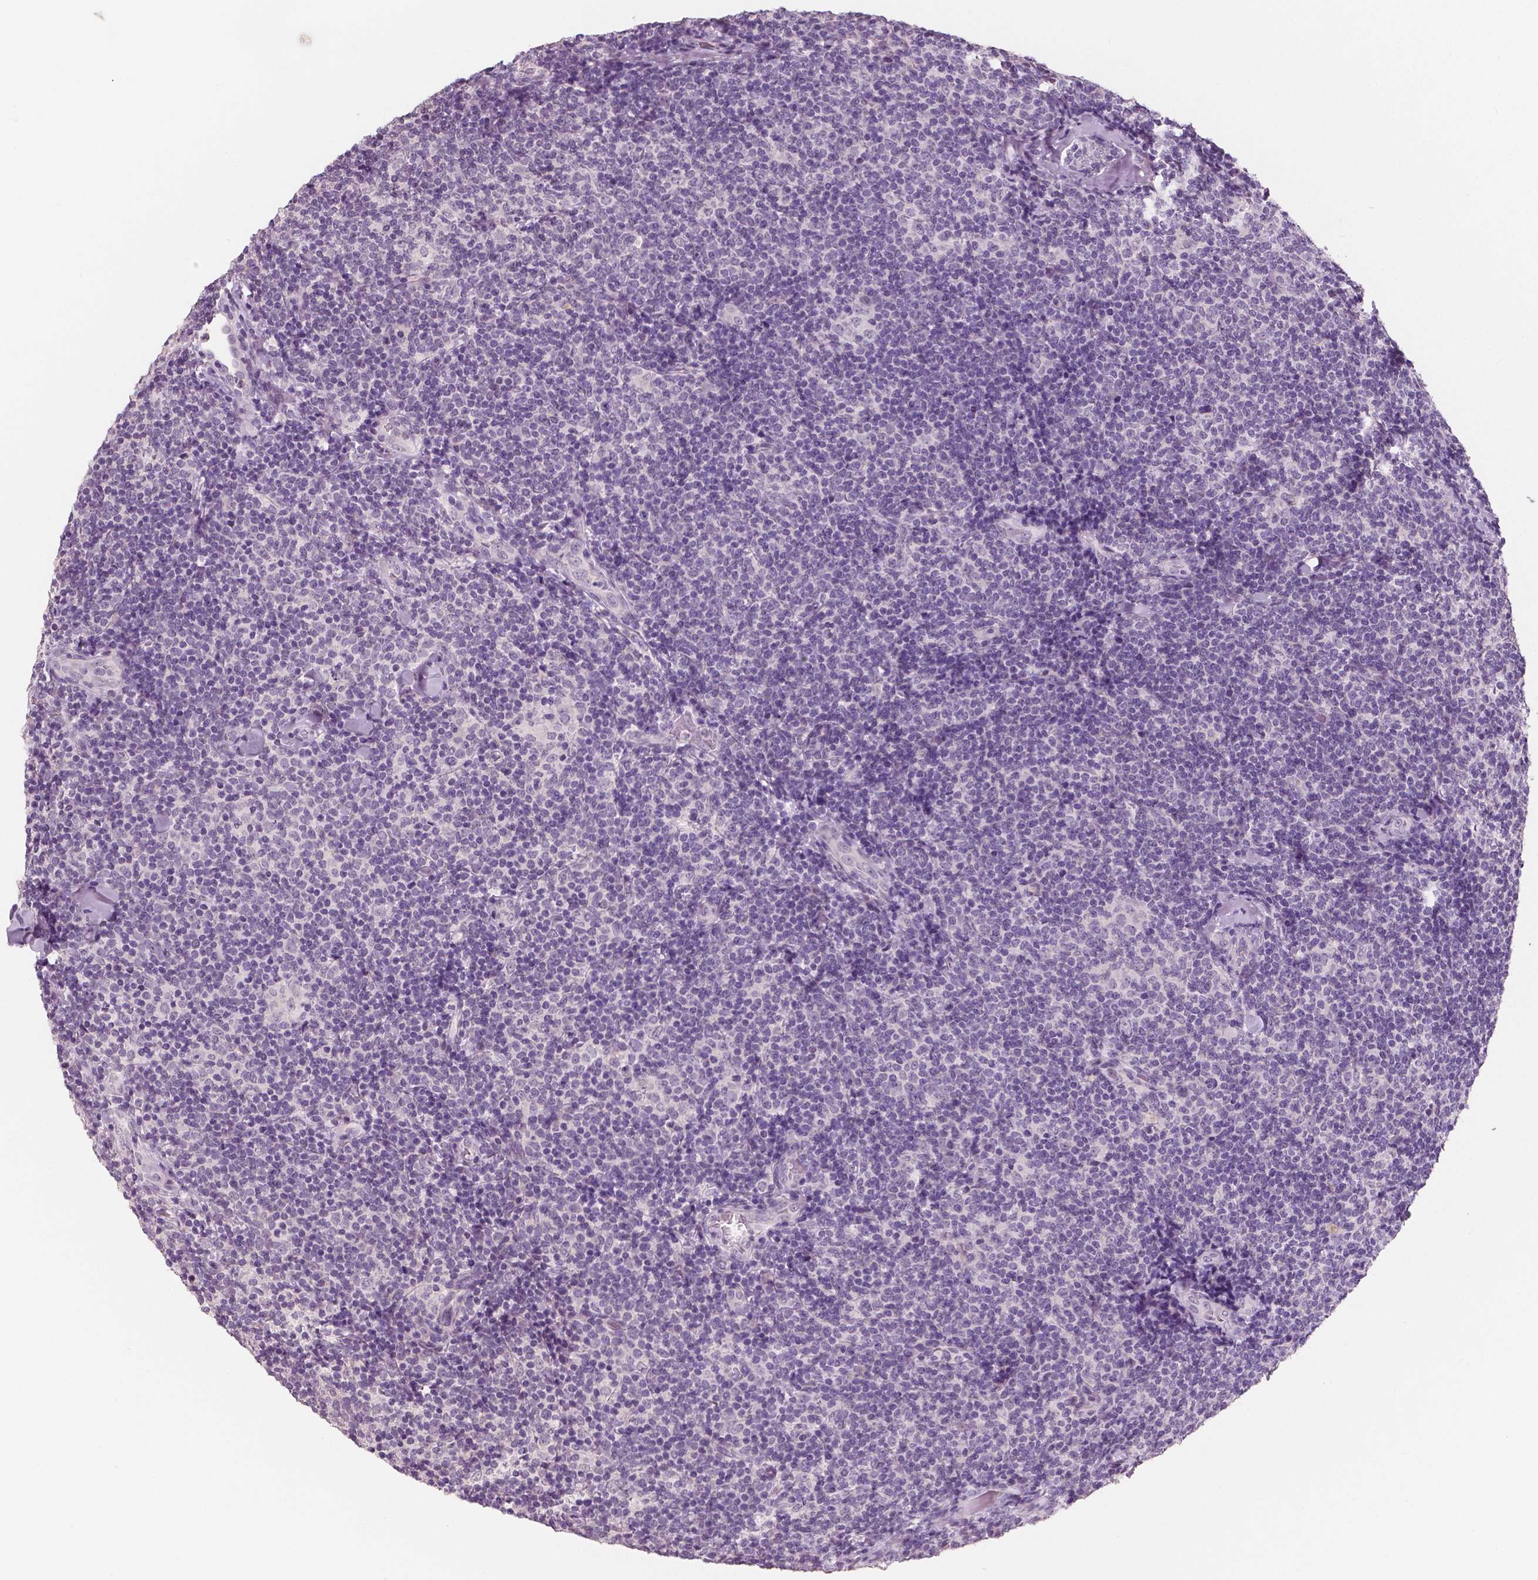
{"staining": {"intensity": "negative", "quantity": "none", "location": "none"}, "tissue": "lymphoma", "cell_type": "Tumor cells", "image_type": "cancer", "snomed": [{"axis": "morphology", "description": "Malignant lymphoma, non-Hodgkin's type, Low grade"}, {"axis": "topography", "description": "Lymph node"}], "caption": "This is an immunohistochemistry (IHC) micrograph of human low-grade malignant lymphoma, non-Hodgkin's type. There is no expression in tumor cells.", "gene": "NECAB1", "patient": {"sex": "female", "age": 56}}